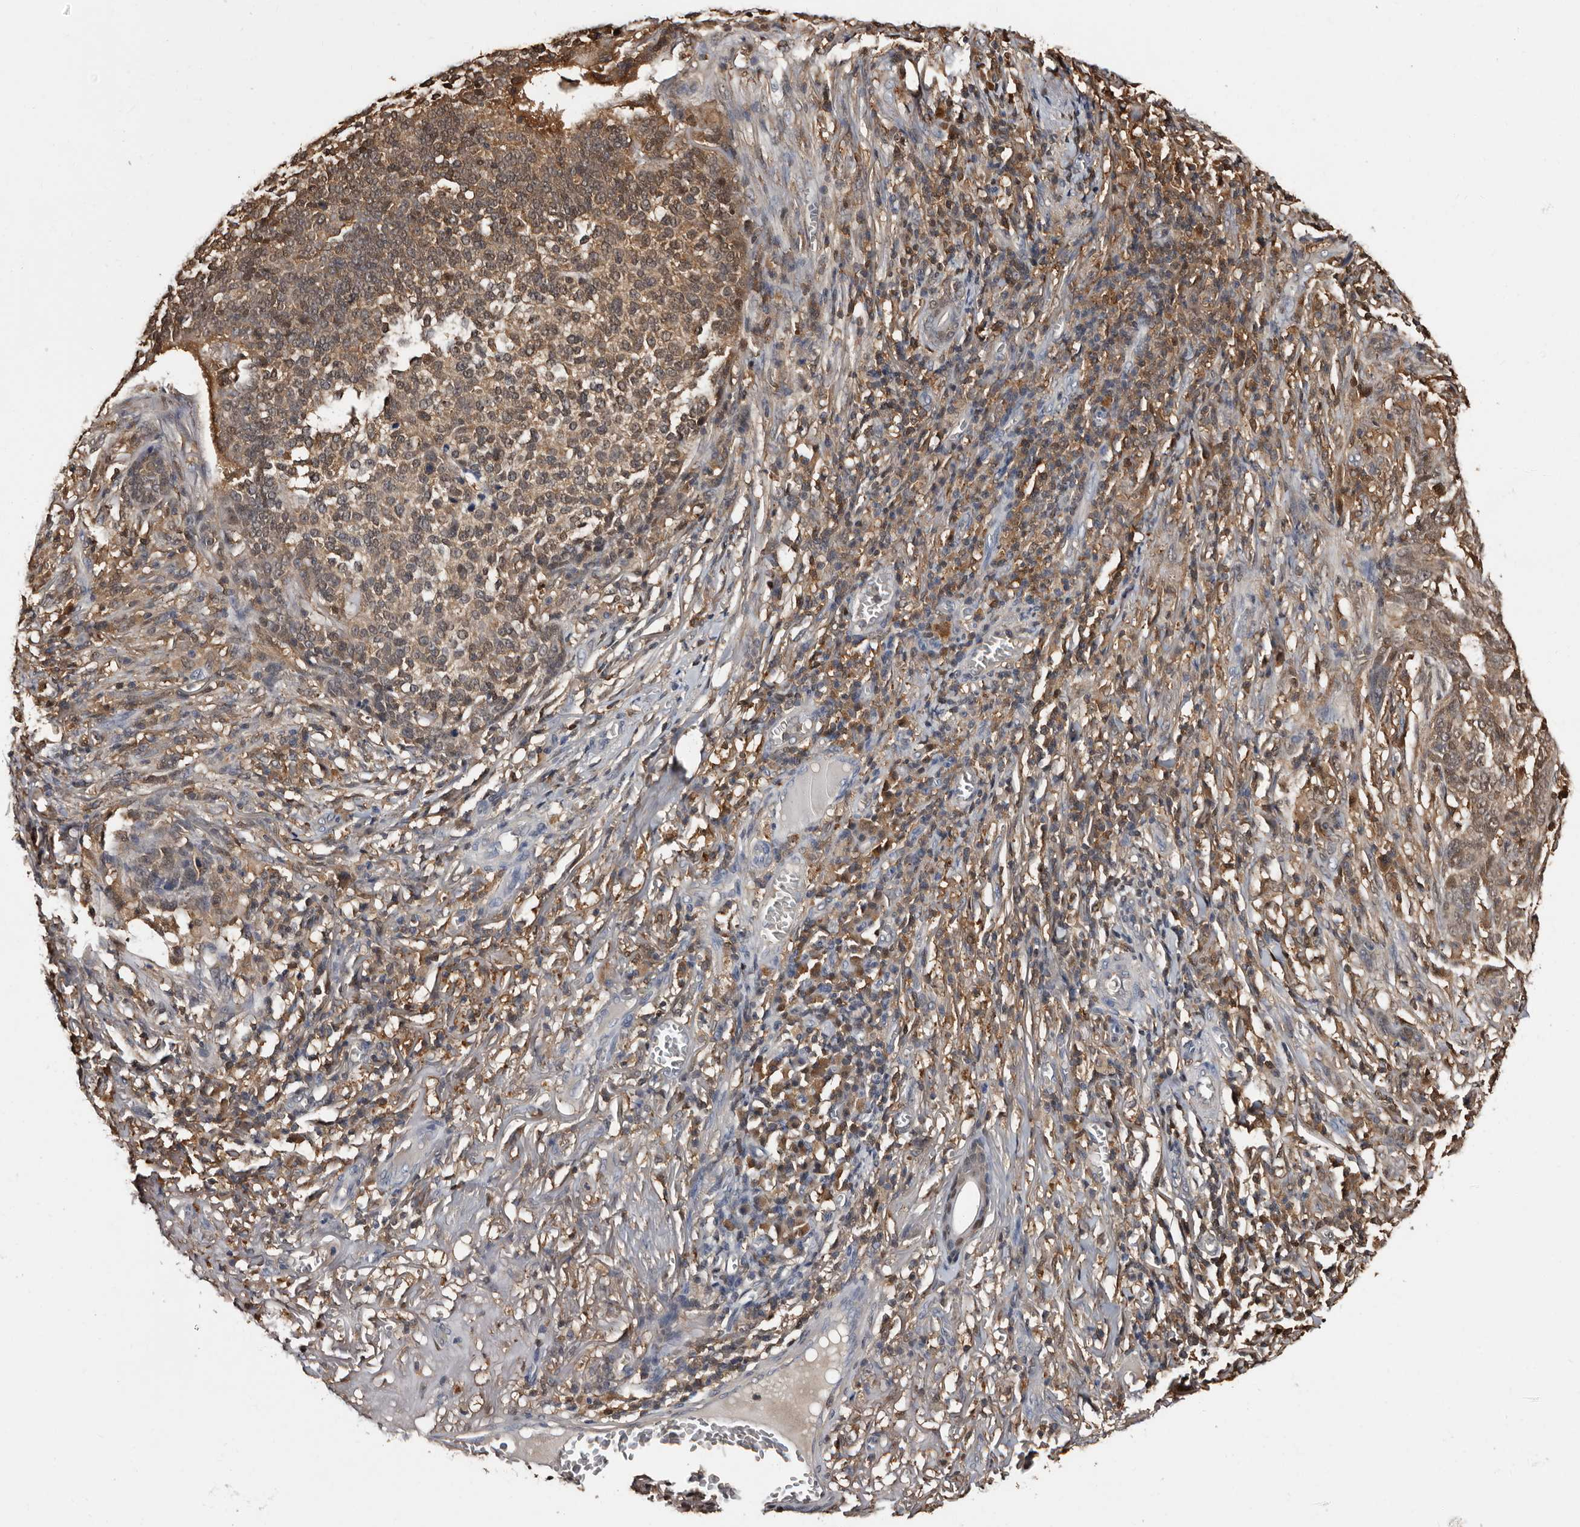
{"staining": {"intensity": "weak", "quantity": "25%-75%", "location": "cytoplasmic/membranous"}, "tissue": "skin cancer", "cell_type": "Tumor cells", "image_type": "cancer", "snomed": [{"axis": "morphology", "description": "Basal cell carcinoma"}, {"axis": "topography", "description": "Skin"}], "caption": "A brown stain shows weak cytoplasmic/membranous positivity of a protein in human skin cancer (basal cell carcinoma) tumor cells.", "gene": "DNPH1", "patient": {"sex": "male", "age": 85}}